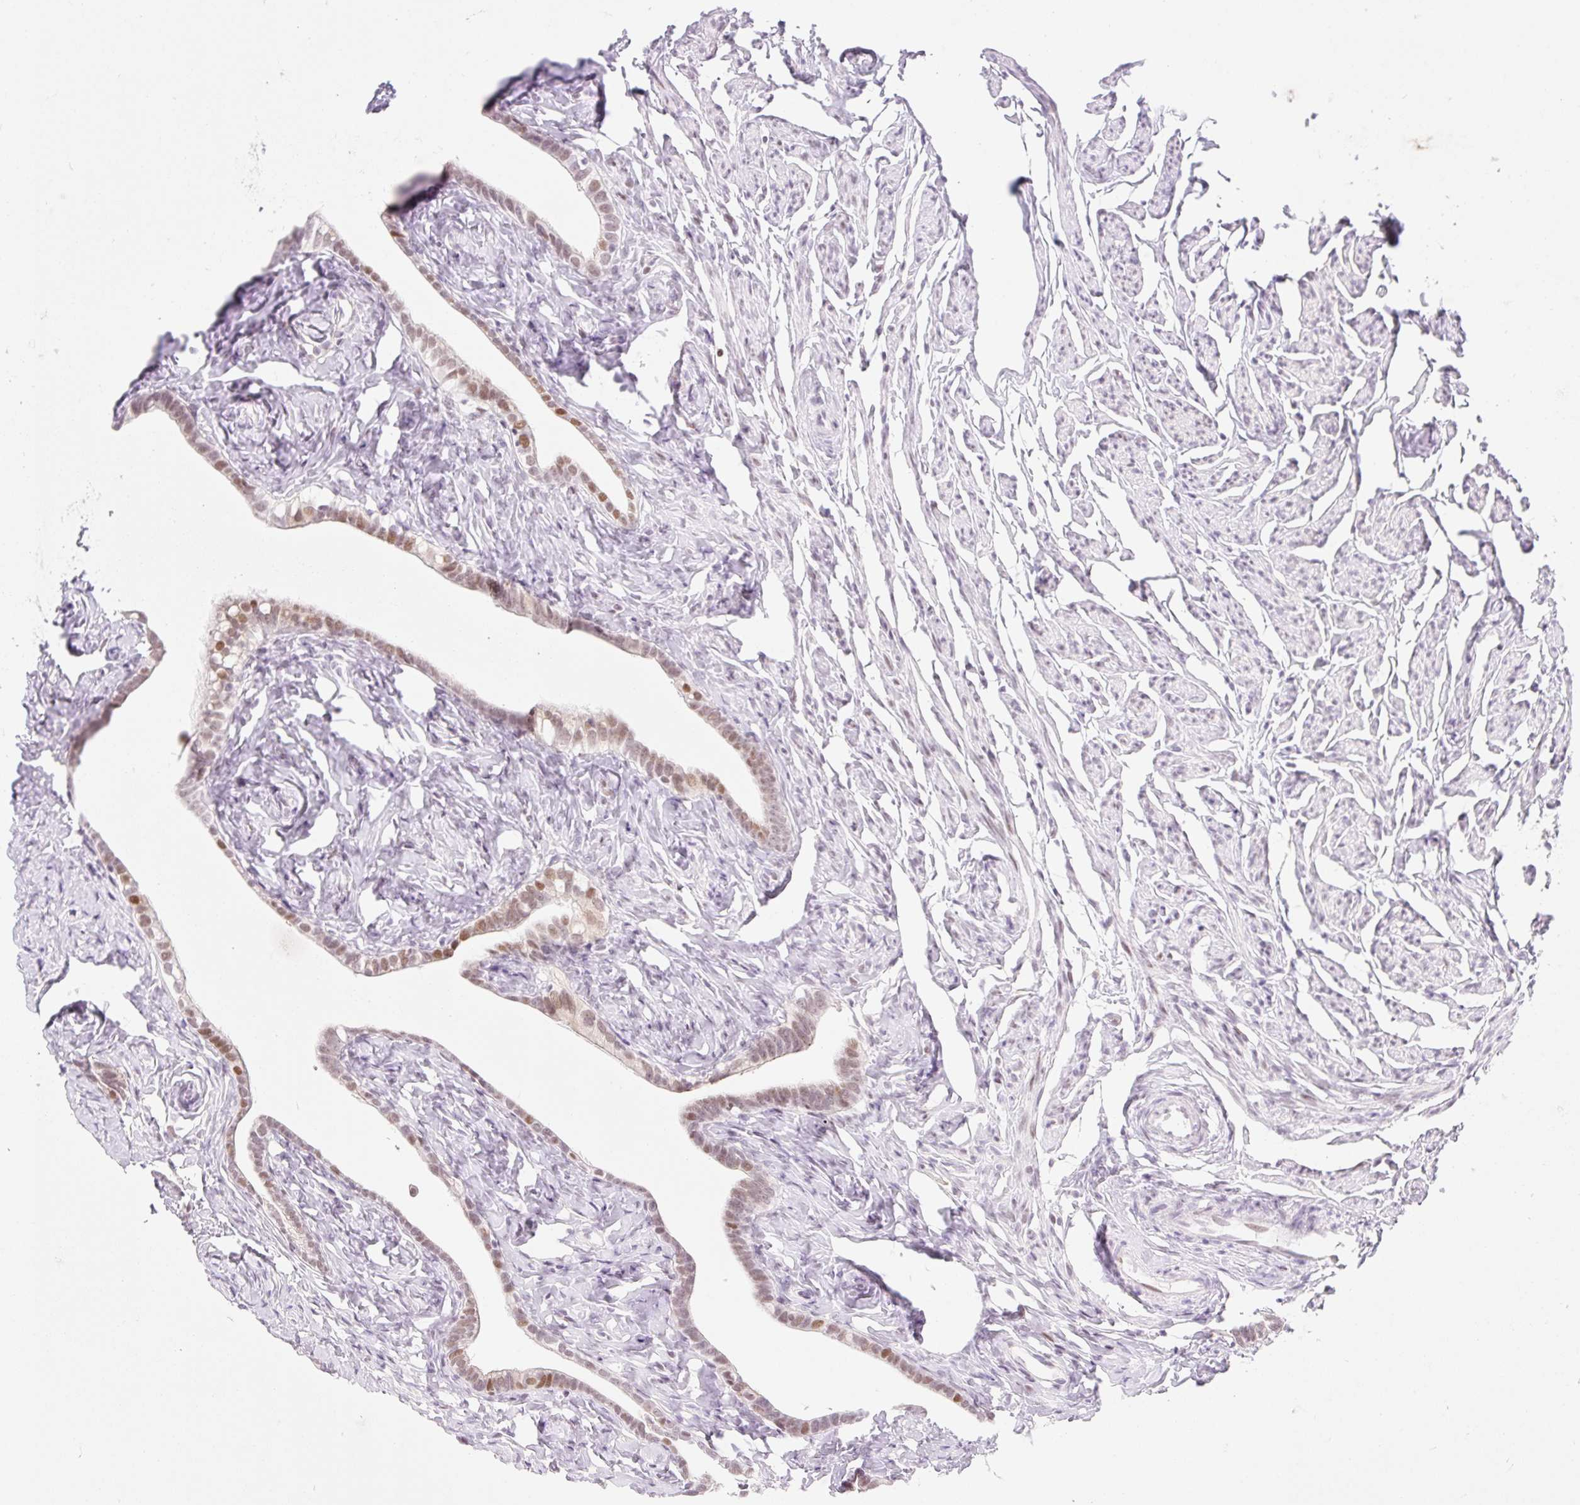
{"staining": {"intensity": "moderate", "quantity": ">75%", "location": "nuclear"}, "tissue": "fallopian tube", "cell_type": "Glandular cells", "image_type": "normal", "snomed": [{"axis": "morphology", "description": "Normal tissue, NOS"}, {"axis": "topography", "description": "Fallopian tube"}], "caption": "About >75% of glandular cells in benign fallopian tube display moderate nuclear protein staining as visualized by brown immunohistochemical staining.", "gene": "H2BW1", "patient": {"sex": "female", "age": 66}}